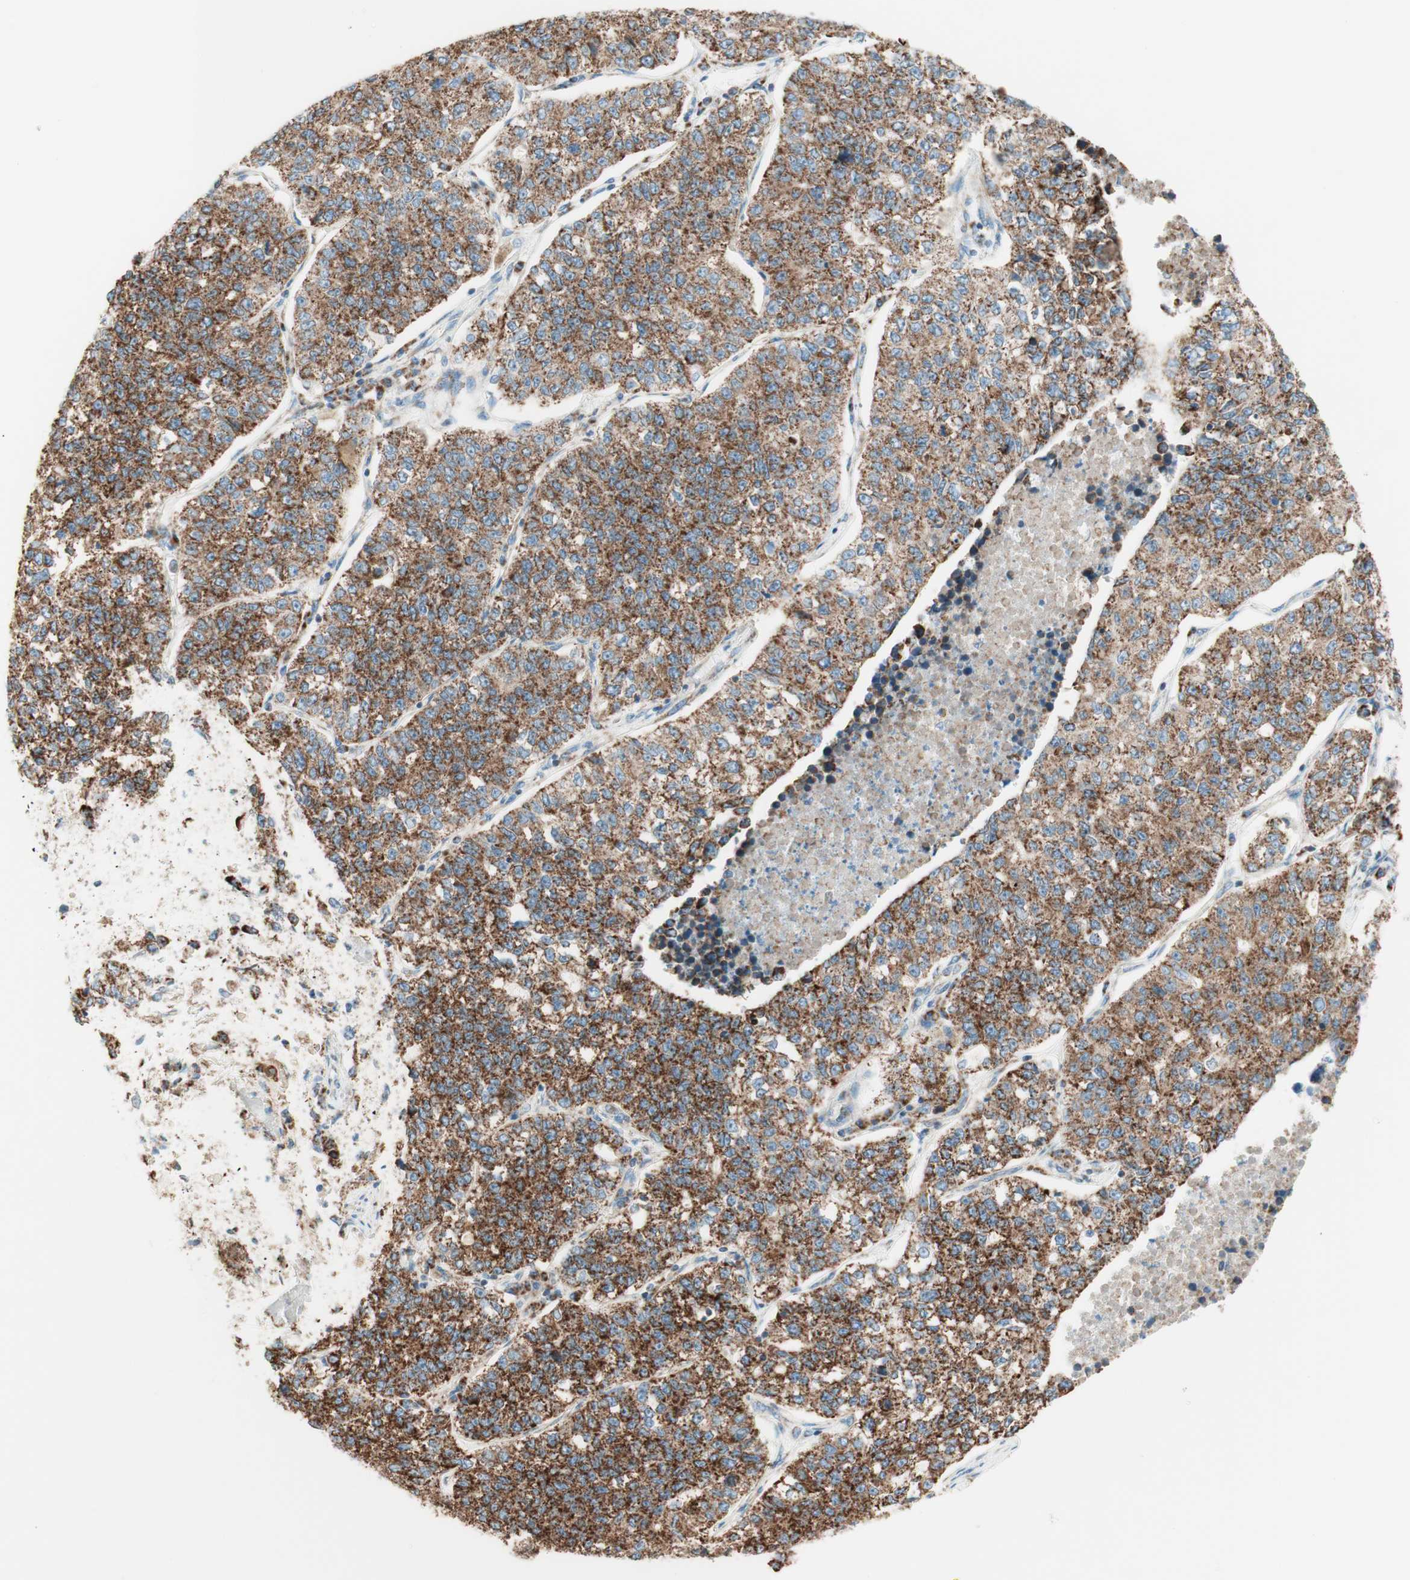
{"staining": {"intensity": "strong", "quantity": ">75%", "location": "cytoplasmic/membranous"}, "tissue": "lung cancer", "cell_type": "Tumor cells", "image_type": "cancer", "snomed": [{"axis": "morphology", "description": "Adenocarcinoma, NOS"}, {"axis": "topography", "description": "Lung"}], "caption": "Strong cytoplasmic/membranous protein expression is appreciated in about >75% of tumor cells in adenocarcinoma (lung).", "gene": "TOMM20", "patient": {"sex": "male", "age": 49}}